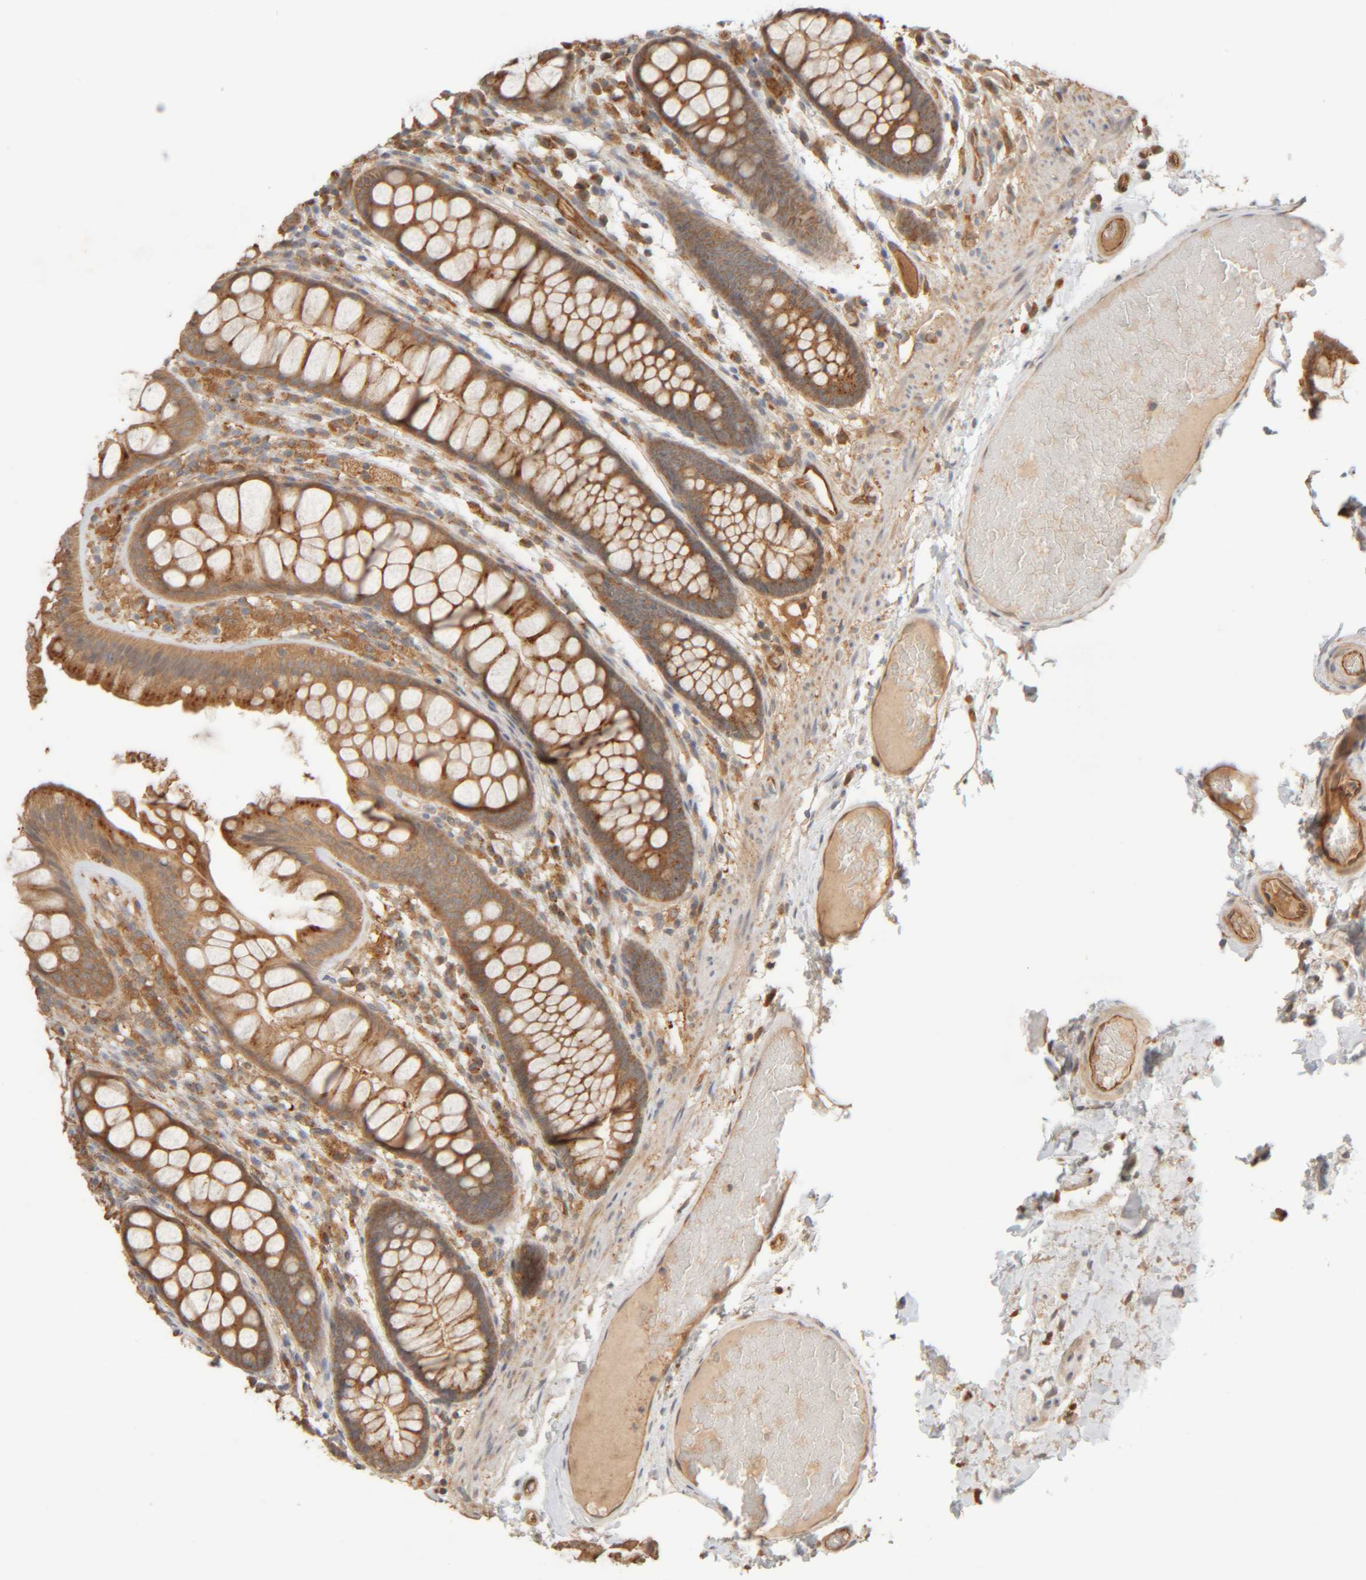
{"staining": {"intensity": "moderate", "quantity": ">75%", "location": "cytoplasmic/membranous"}, "tissue": "colon", "cell_type": "Endothelial cells", "image_type": "normal", "snomed": [{"axis": "morphology", "description": "Normal tissue, NOS"}, {"axis": "topography", "description": "Colon"}], "caption": "Colon was stained to show a protein in brown. There is medium levels of moderate cytoplasmic/membranous expression in about >75% of endothelial cells. (IHC, brightfield microscopy, high magnification).", "gene": "TMEM192", "patient": {"sex": "female", "age": 56}}